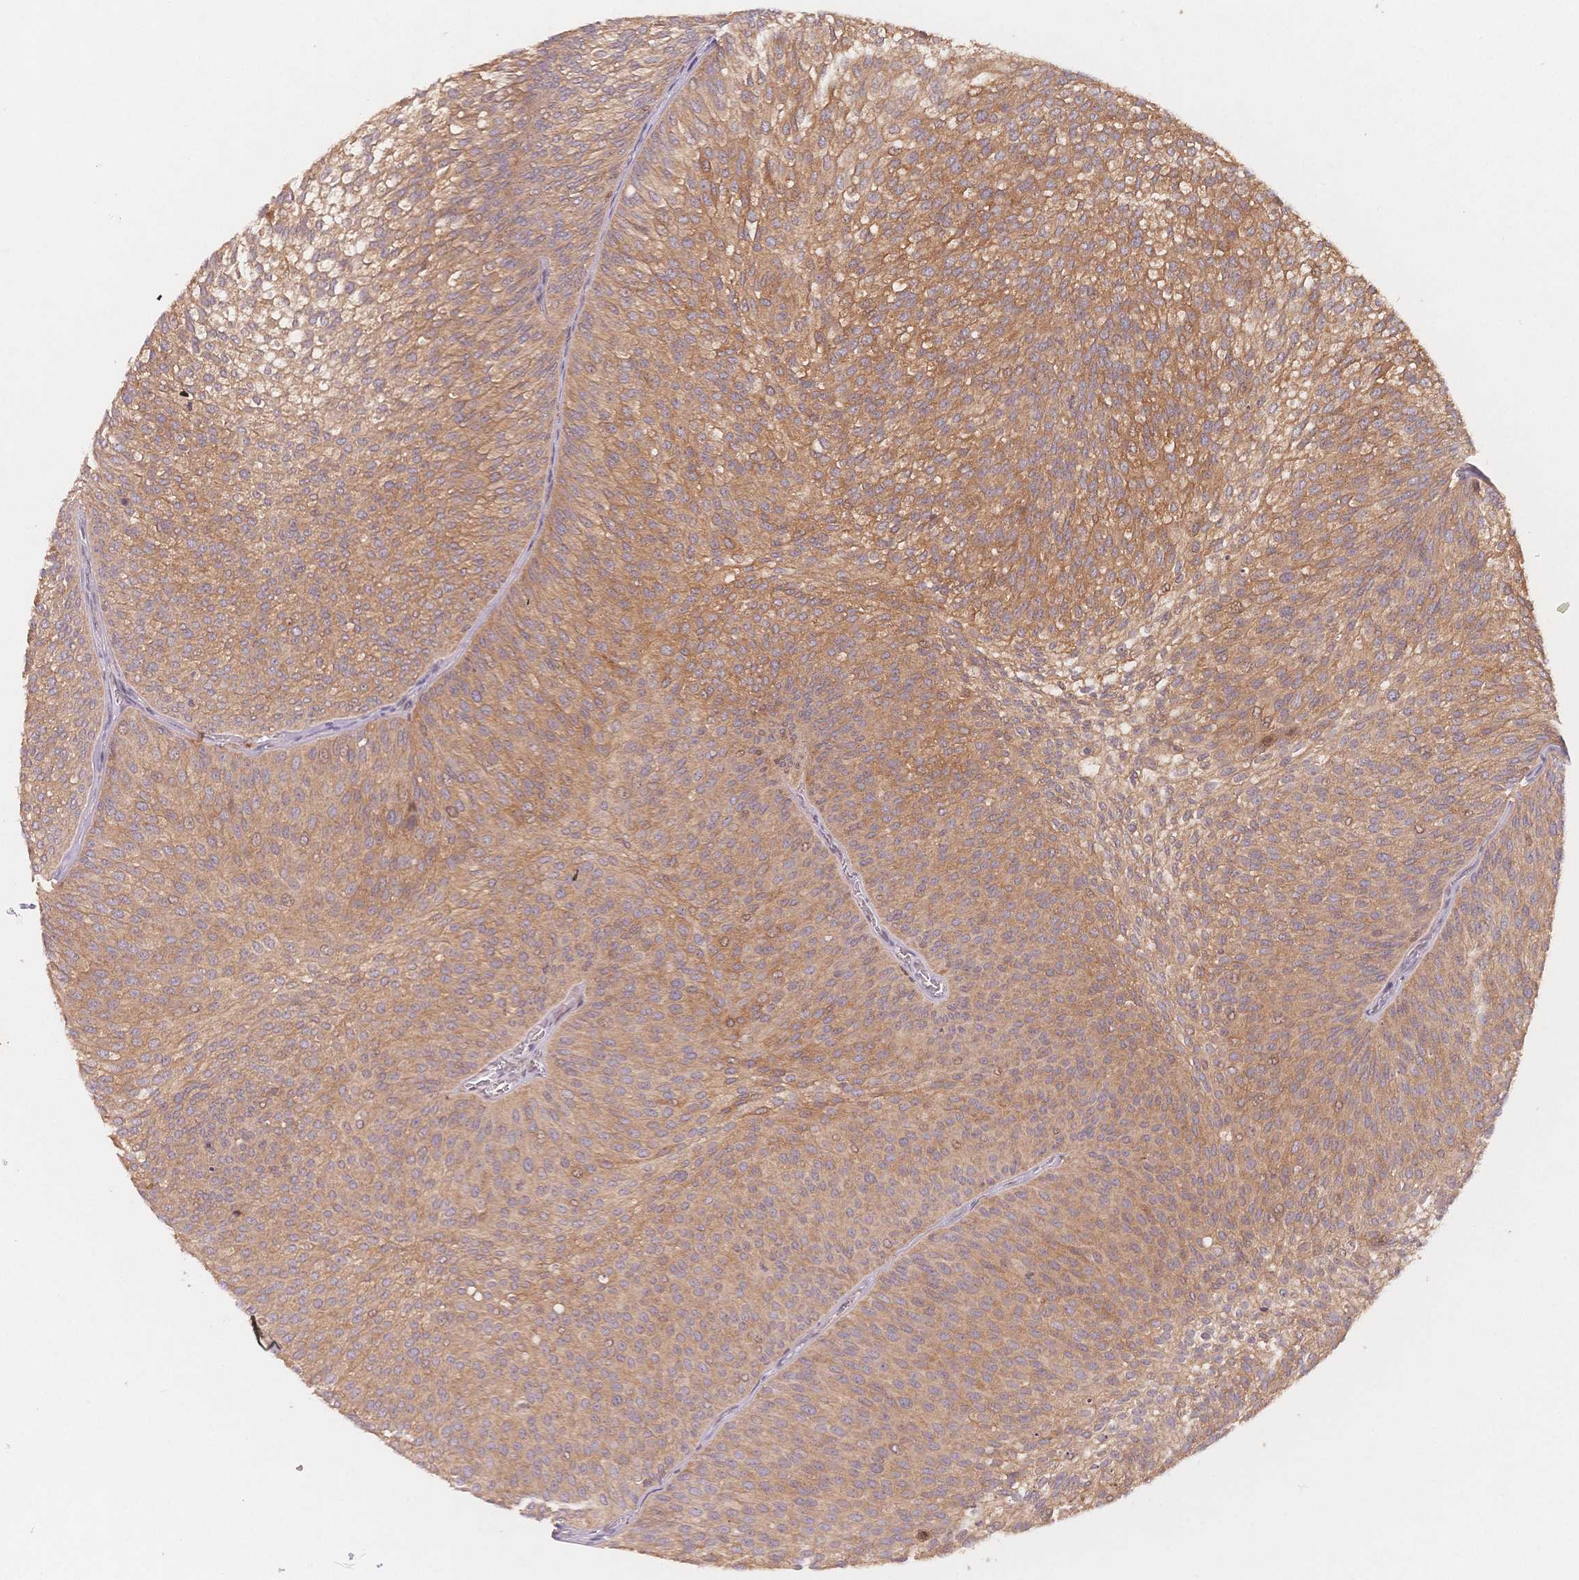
{"staining": {"intensity": "moderate", "quantity": ">75%", "location": "cytoplasmic/membranous"}, "tissue": "urothelial cancer", "cell_type": "Tumor cells", "image_type": "cancer", "snomed": [{"axis": "morphology", "description": "Urothelial carcinoma, Low grade"}, {"axis": "topography", "description": "Urinary bladder"}], "caption": "Low-grade urothelial carcinoma stained with immunohistochemistry shows moderate cytoplasmic/membranous positivity in approximately >75% of tumor cells. (brown staining indicates protein expression, while blue staining denotes nuclei).", "gene": "C12orf75", "patient": {"sex": "male", "age": 91}}